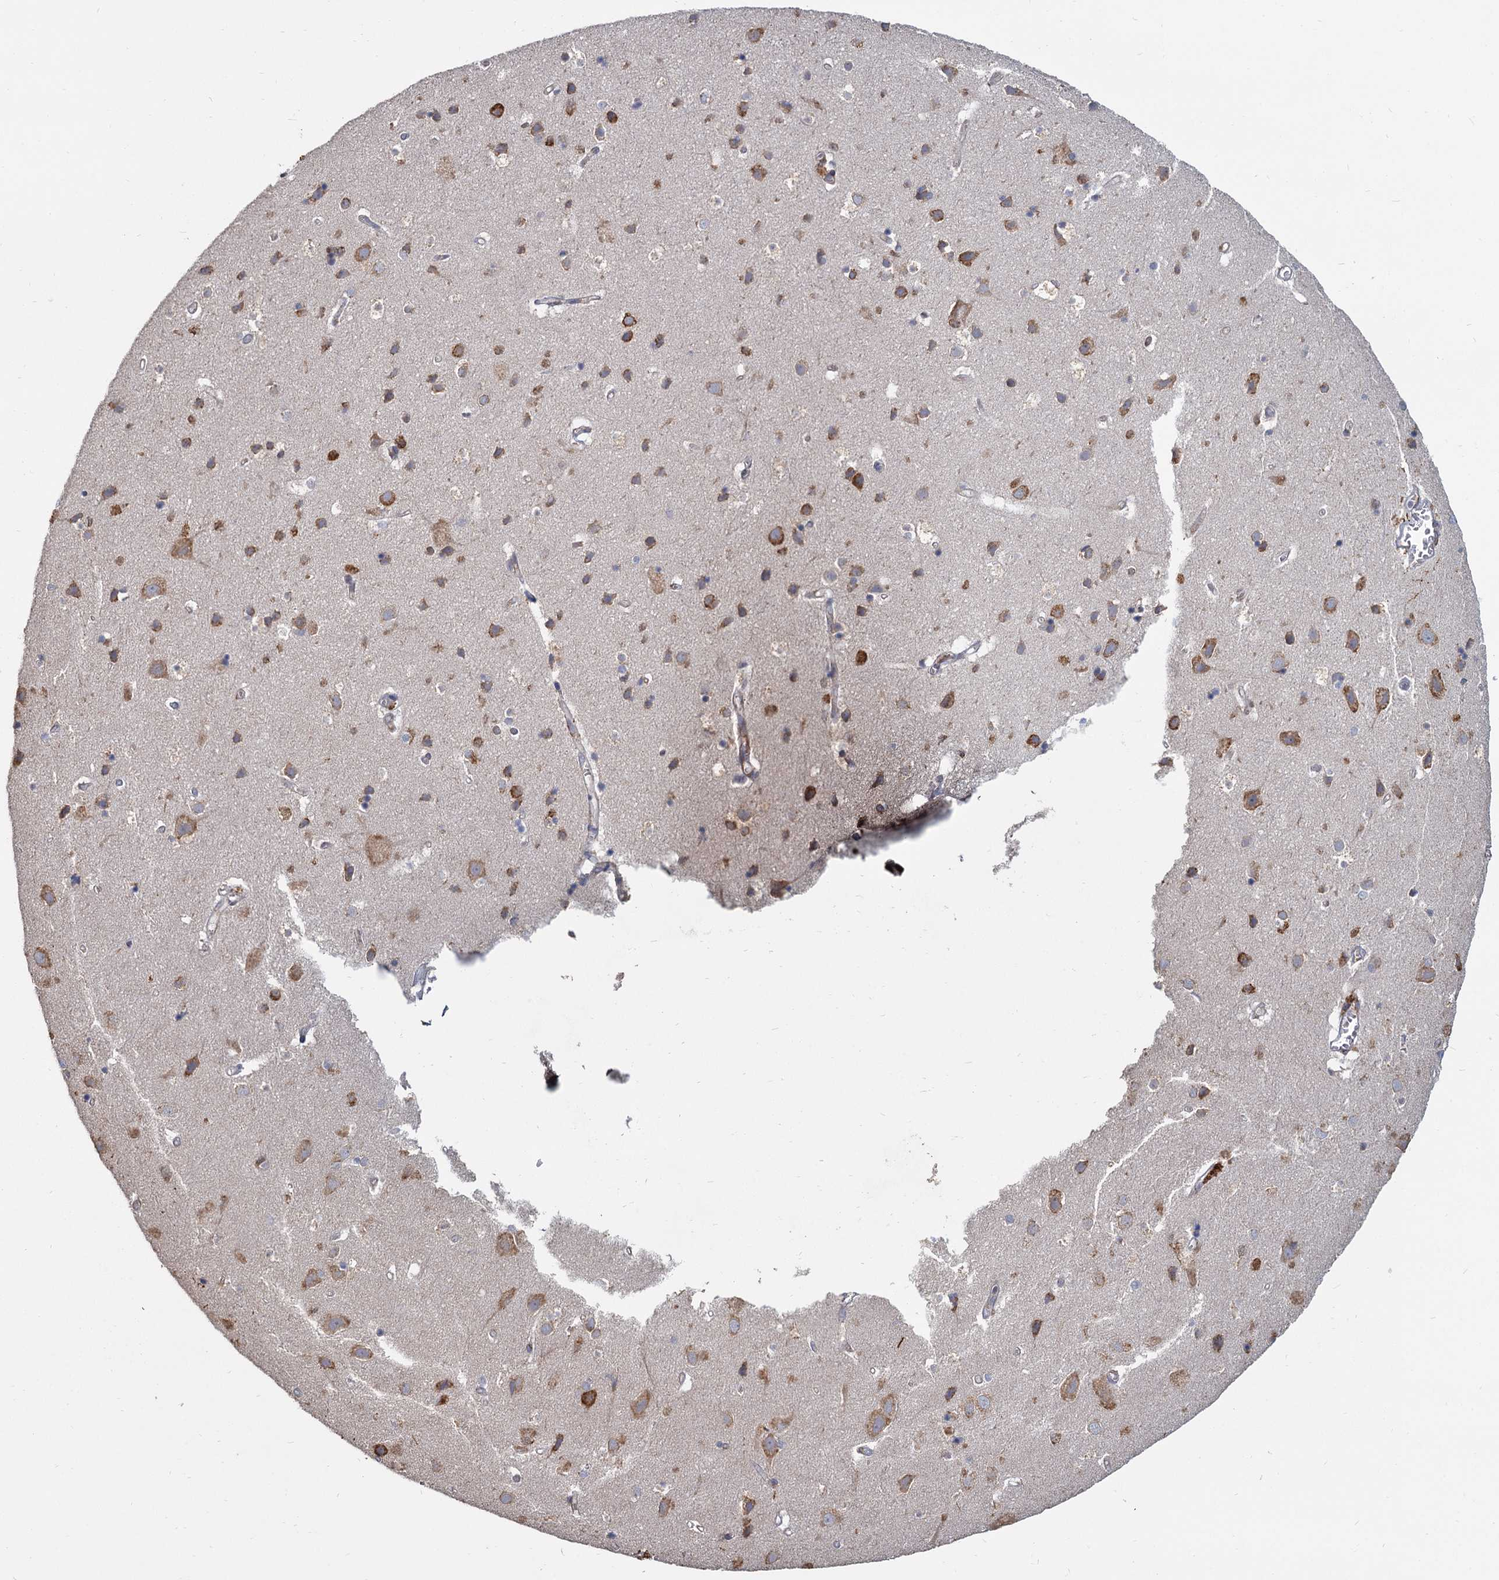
{"staining": {"intensity": "negative", "quantity": "none", "location": "none"}, "tissue": "cerebral cortex", "cell_type": "Endothelial cells", "image_type": "normal", "snomed": [{"axis": "morphology", "description": "Normal tissue, NOS"}, {"axis": "topography", "description": "Cerebral cortex"}], "caption": "Immunohistochemical staining of normal human cerebral cortex exhibits no significant expression in endothelial cells. (DAB (3,3'-diaminobenzidine) immunohistochemistry visualized using brightfield microscopy, high magnification).", "gene": "LRRC51", "patient": {"sex": "male", "age": 54}}